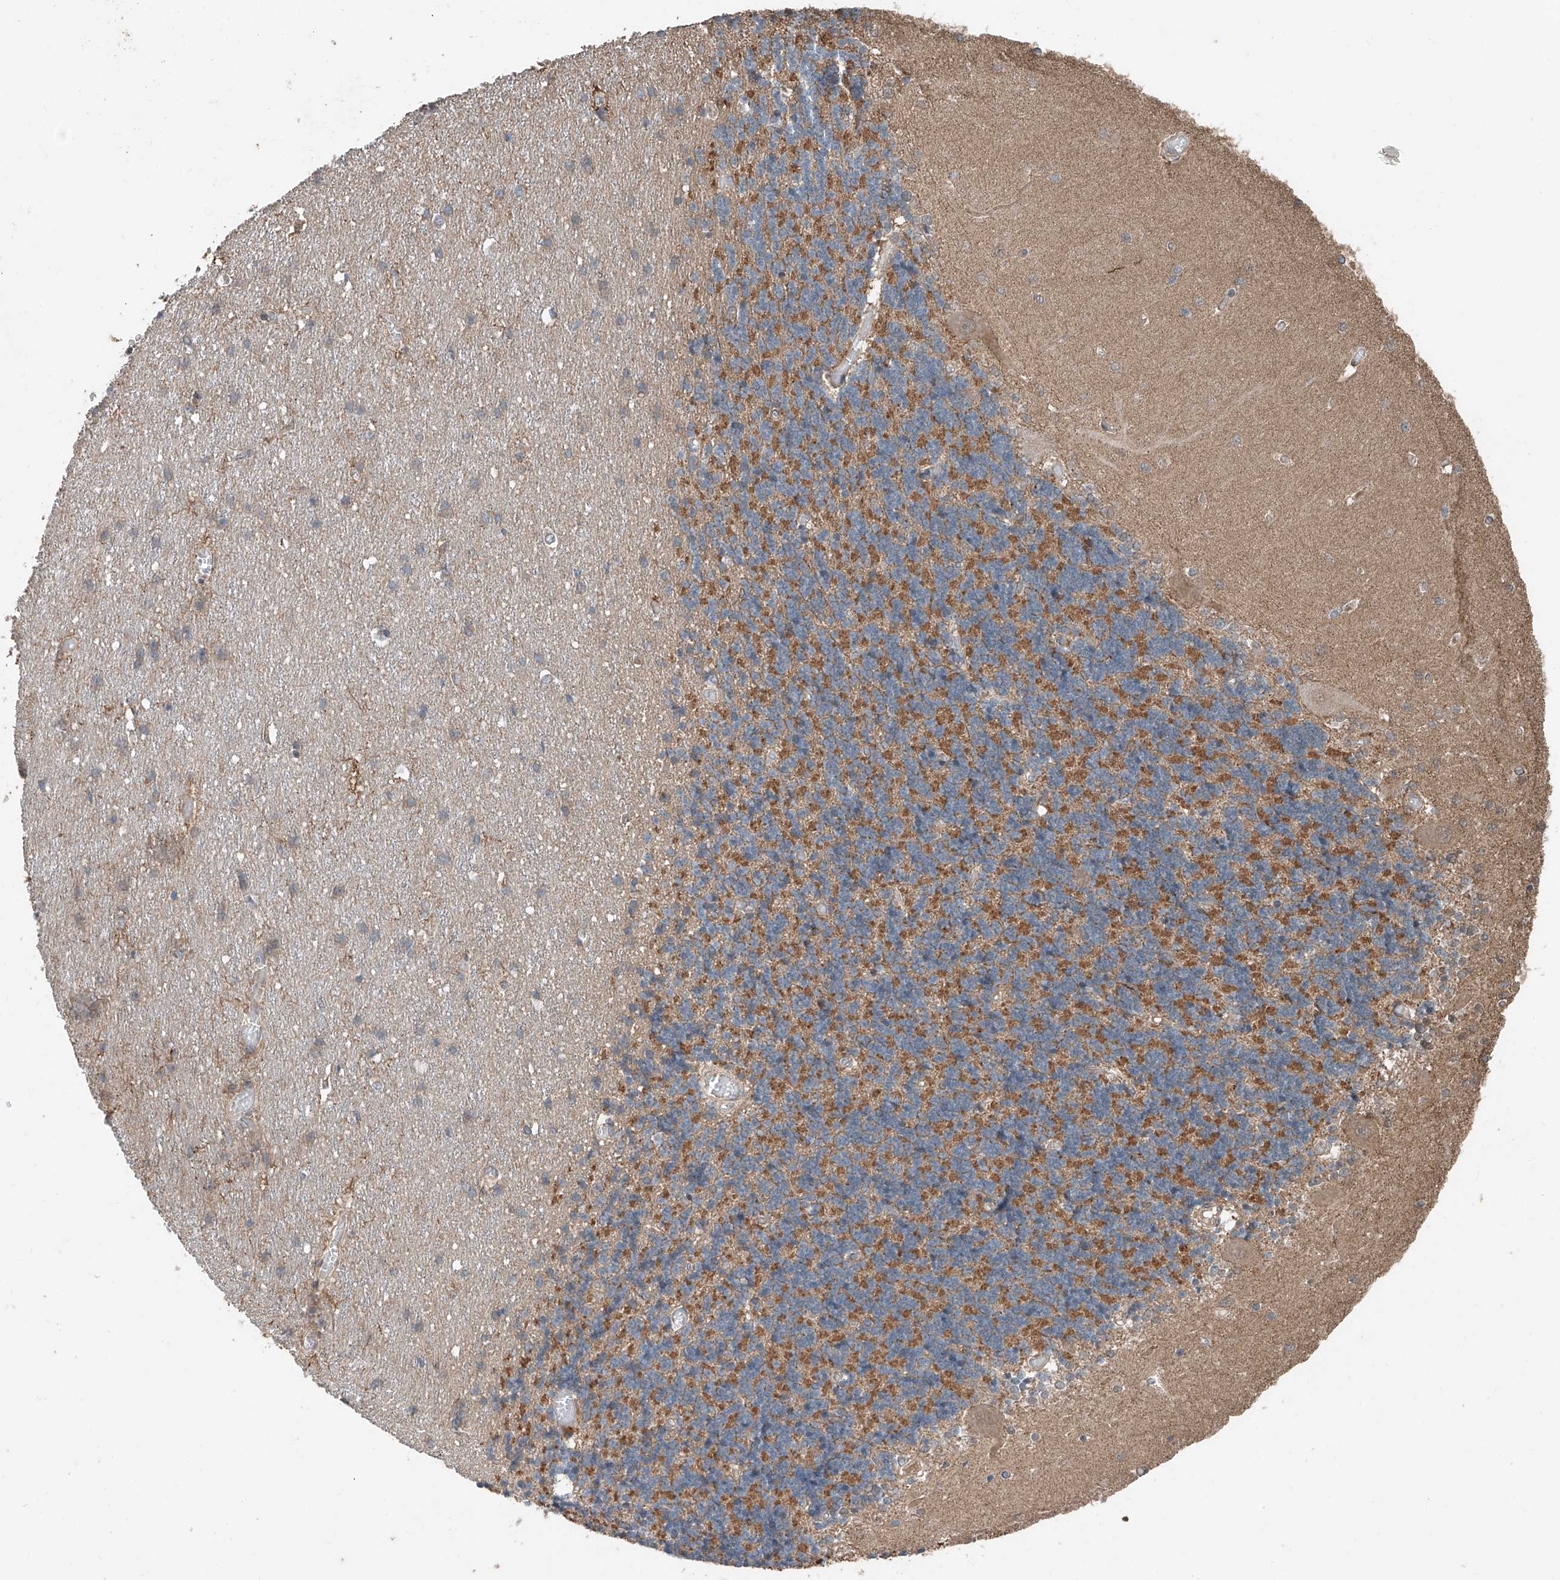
{"staining": {"intensity": "moderate", "quantity": "<25%", "location": "cytoplasmic/membranous"}, "tissue": "cerebellum", "cell_type": "Cells in granular layer", "image_type": "normal", "snomed": [{"axis": "morphology", "description": "Normal tissue, NOS"}, {"axis": "topography", "description": "Cerebellum"}], "caption": "This is a photomicrograph of IHC staining of unremarkable cerebellum, which shows moderate expression in the cytoplasmic/membranous of cells in granular layer.", "gene": "AP4B1", "patient": {"sex": "male", "age": 37}}